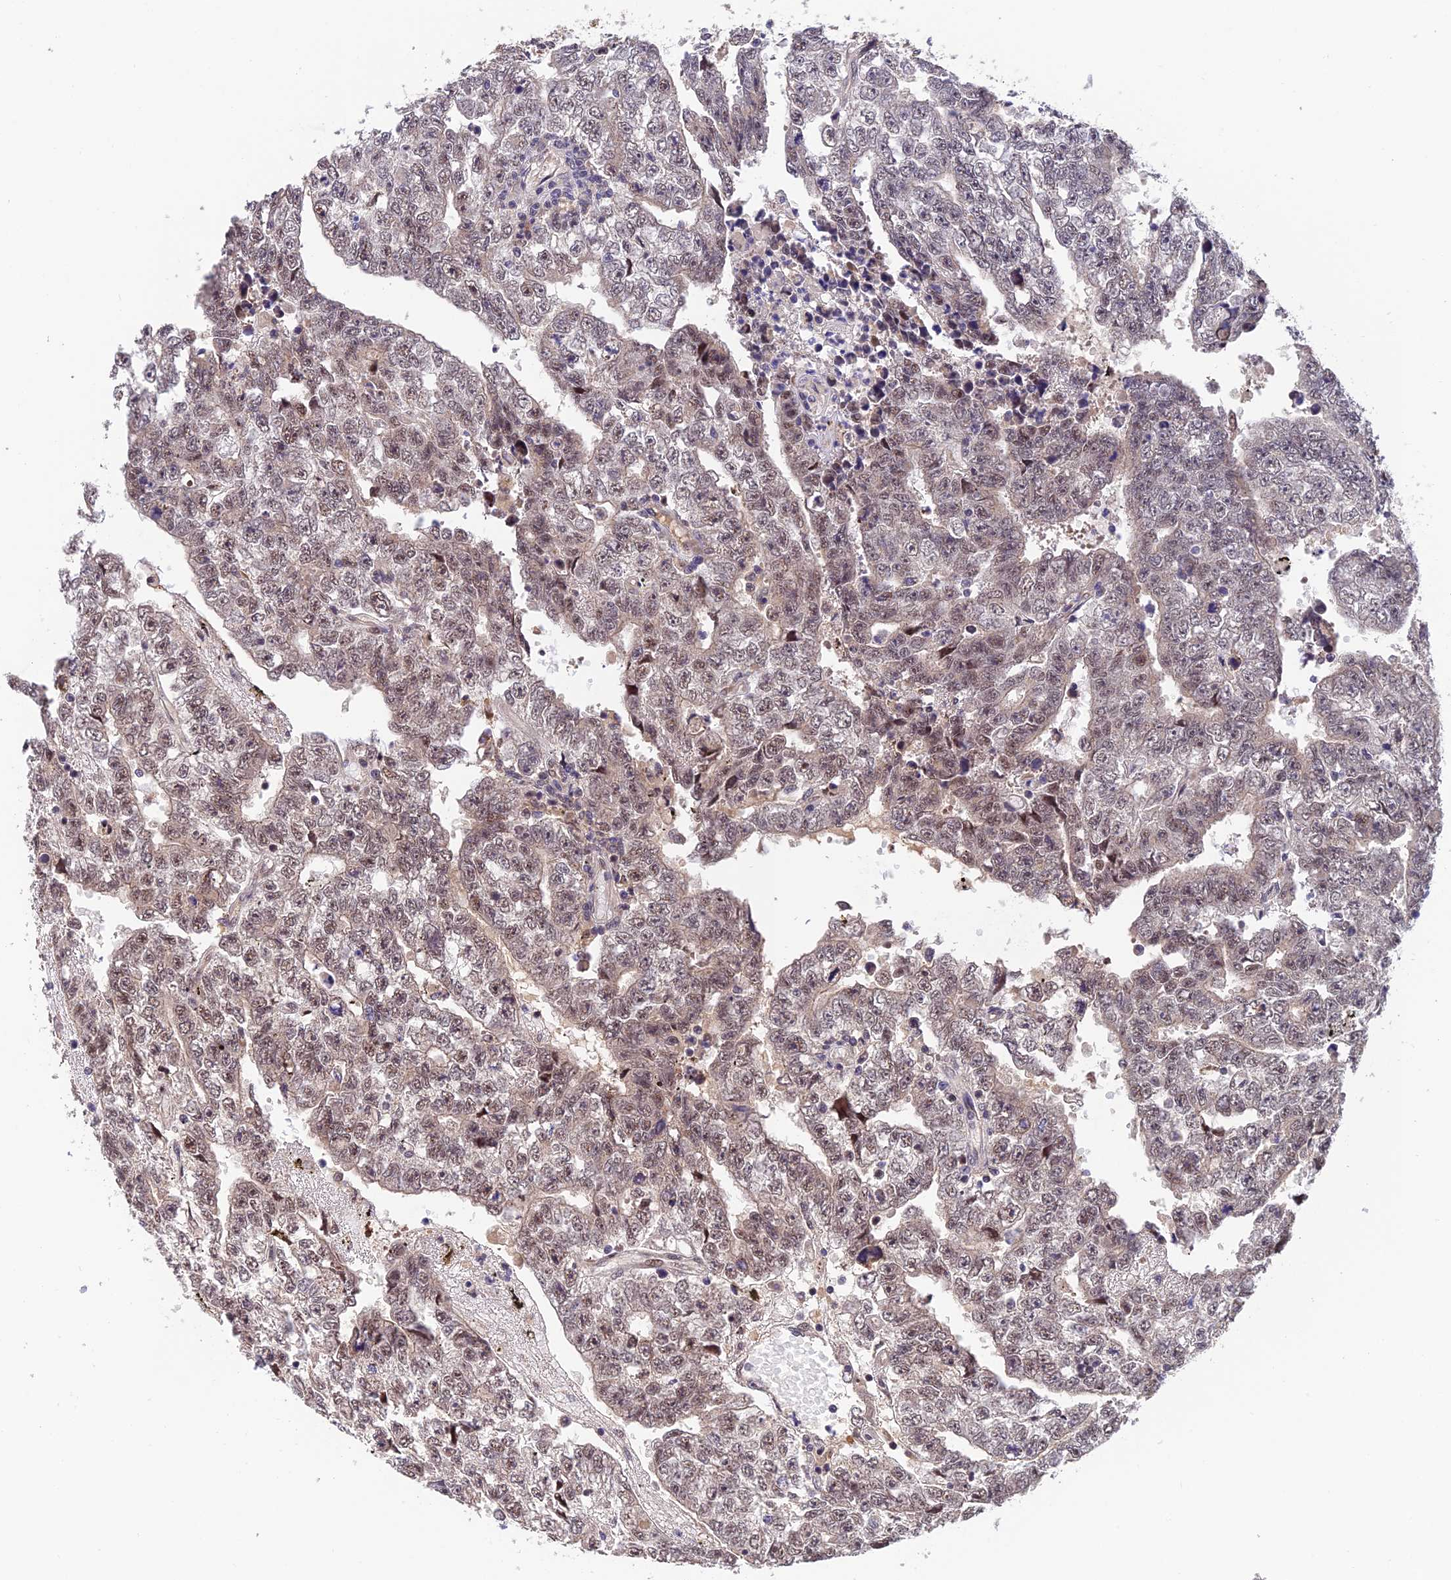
{"staining": {"intensity": "weak", "quantity": "25%-75%", "location": "nuclear"}, "tissue": "testis cancer", "cell_type": "Tumor cells", "image_type": "cancer", "snomed": [{"axis": "morphology", "description": "Carcinoma, Embryonal, NOS"}, {"axis": "topography", "description": "Testis"}], "caption": "Immunohistochemistry (DAB) staining of testis embryonal carcinoma exhibits weak nuclear protein staining in about 25%-75% of tumor cells. (Brightfield microscopy of DAB IHC at high magnification).", "gene": "MNS1", "patient": {"sex": "male", "age": 25}}